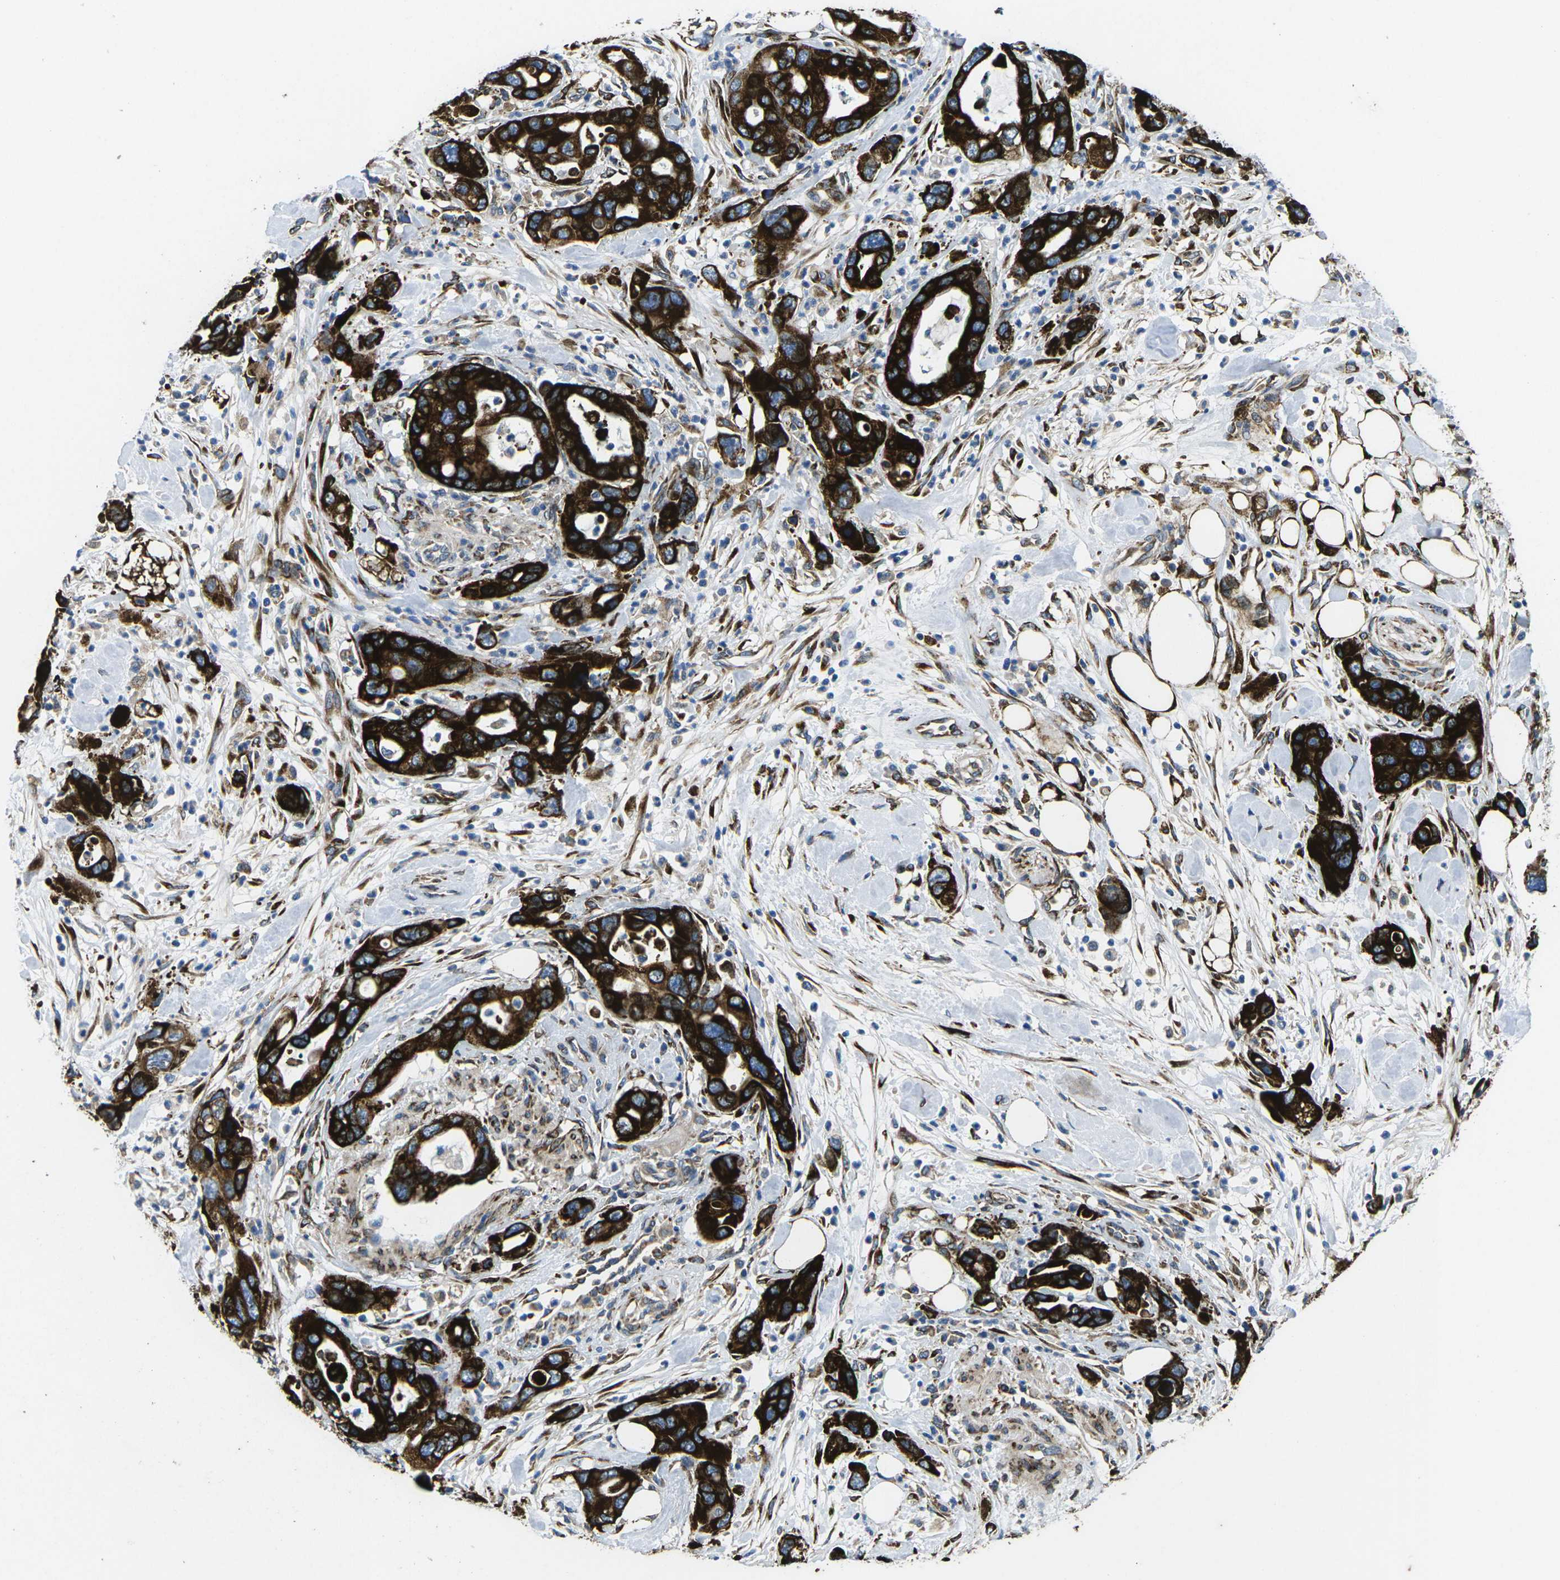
{"staining": {"intensity": "strong", "quantity": ">75%", "location": "cytoplasmic/membranous"}, "tissue": "pancreatic cancer", "cell_type": "Tumor cells", "image_type": "cancer", "snomed": [{"axis": "morphology", "description": "Normal tissue, NOS"}, {"axis": "morphology", "description": "Adenocarcinoma, NOS"}, {"axis": "topography", "description": "Pancreas"}], "caption": "High-magnification brightfield microscopy of pancreatic cancer stained with DAB (brown) and counterstained with hematoxylin (blue). tumor cells exhibit strong cytoplasmic/membranous staining is seen in about>75% of cells.", "gene": "PDZD8", "patient": {"sex": "female", "age": 71}}